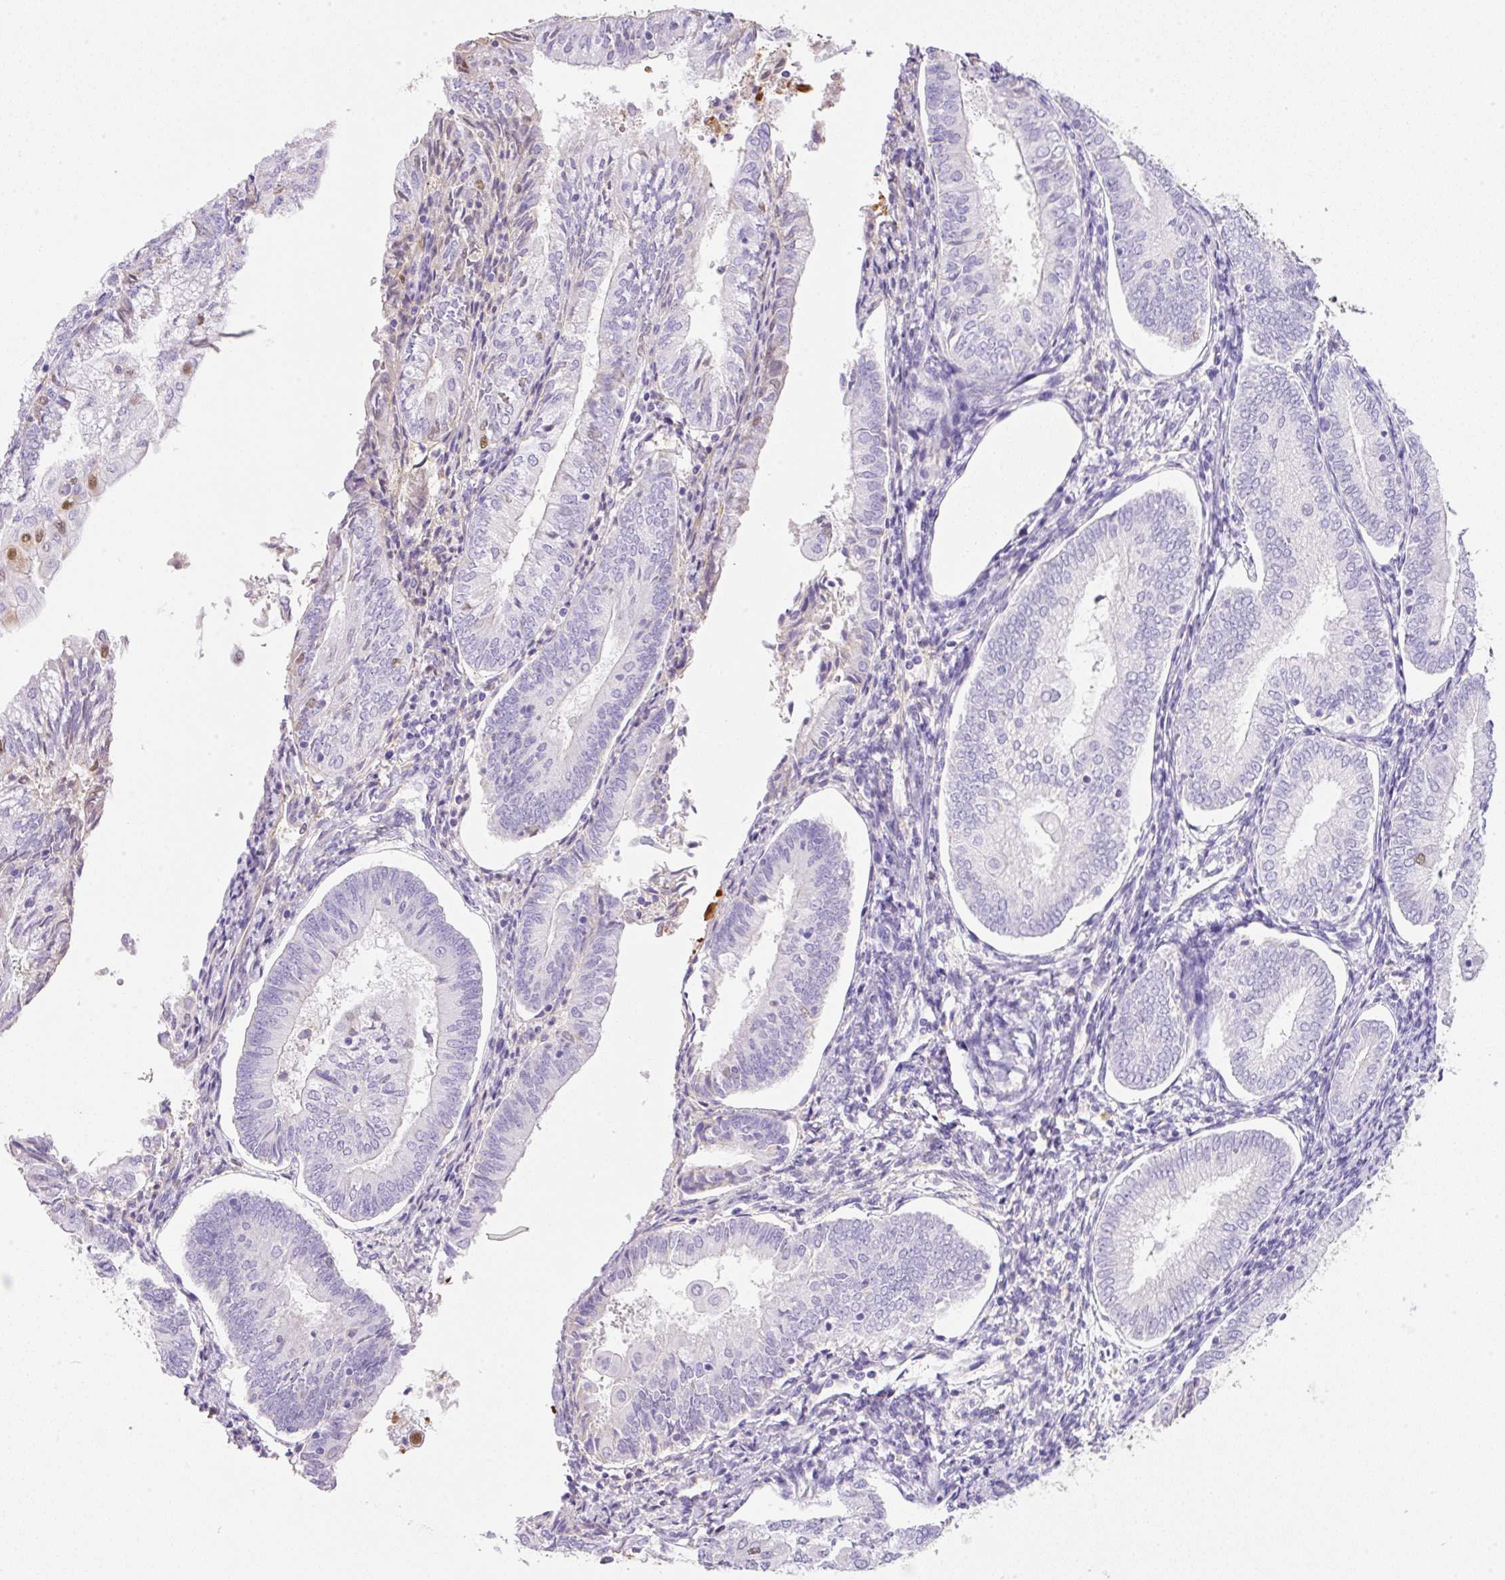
{"staining": {"intensity": "negative", "quantity": "none", "location": "none"}, "tissue": "endometrial cancer", "cell_type": "Tumor cells", "image_type": "cancer", "snomed": [{"axis": "morphology", "description": "Adenocarcinoma, NOS"}, {"axis": "topography", "description": "Endometrium"}], "caption": "Image shows no protein positivity in tumor cells of endometrial adenocarcinoma tissue.", "gene": "TDRD15", "patient": {"sex": "female", "age": 55}}